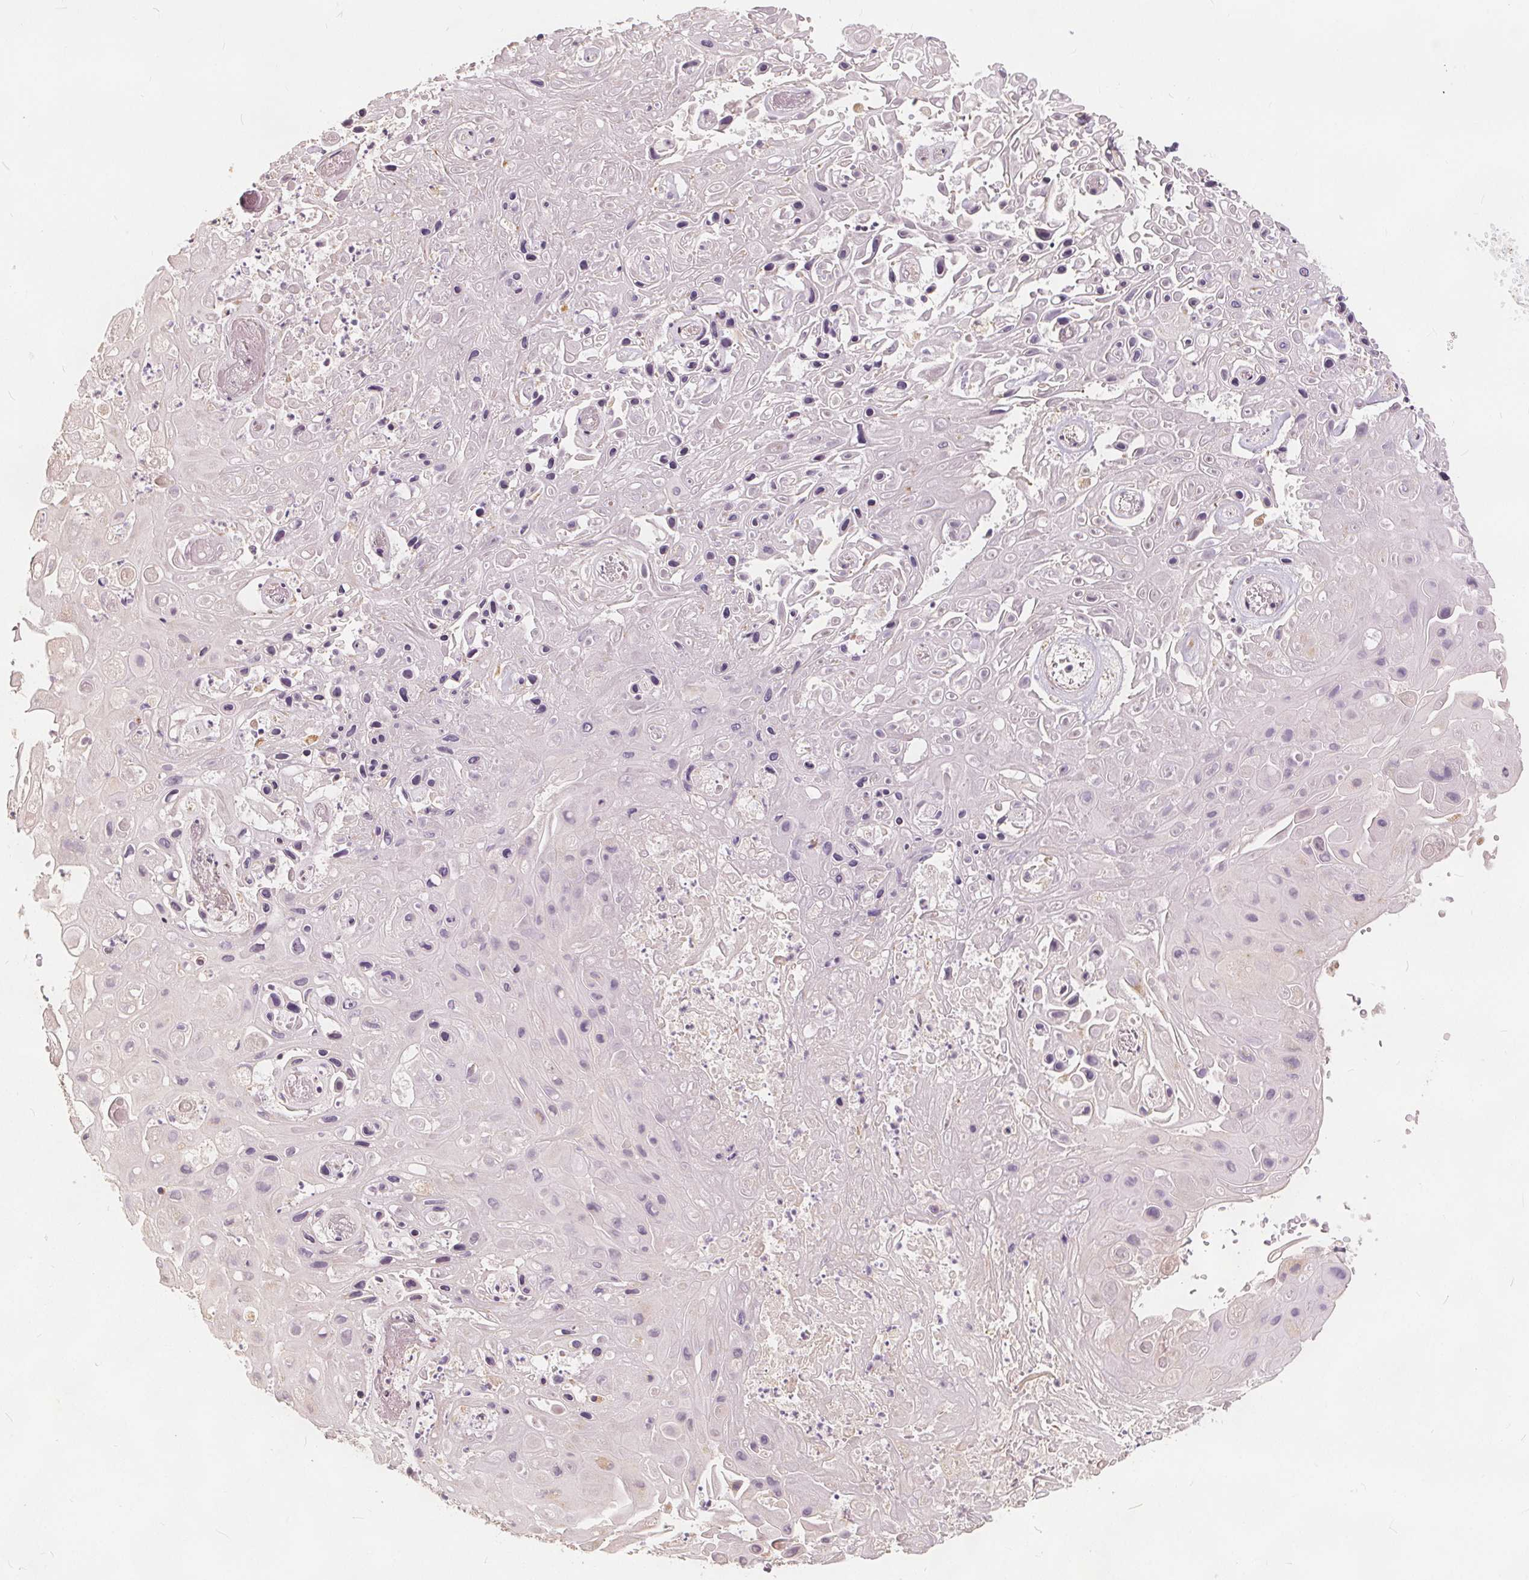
{"staining": {"intensity": "negative", "quantity": "none", "location": "none"}, "tissue": "skin cancer", "cell_type": "Tumor cells", "image_type": "cancer", "snomed": [{"axis": "morphology", "description": "Squamous cell carcinoma, NOS"}, {"axis": "topography", "description": "Skin"}], "caption": "Squamous cell carcinoma (skin) was stained to show a protein in brown. There is no significant staining in tumor cells. Brightfield microscopy of immunohistochemistry stained with DAB (brown) and hematoxylin (blue), captured at high magnification.", "gene": "DRC3", "patient": {"sex": "male", "age": 82}}